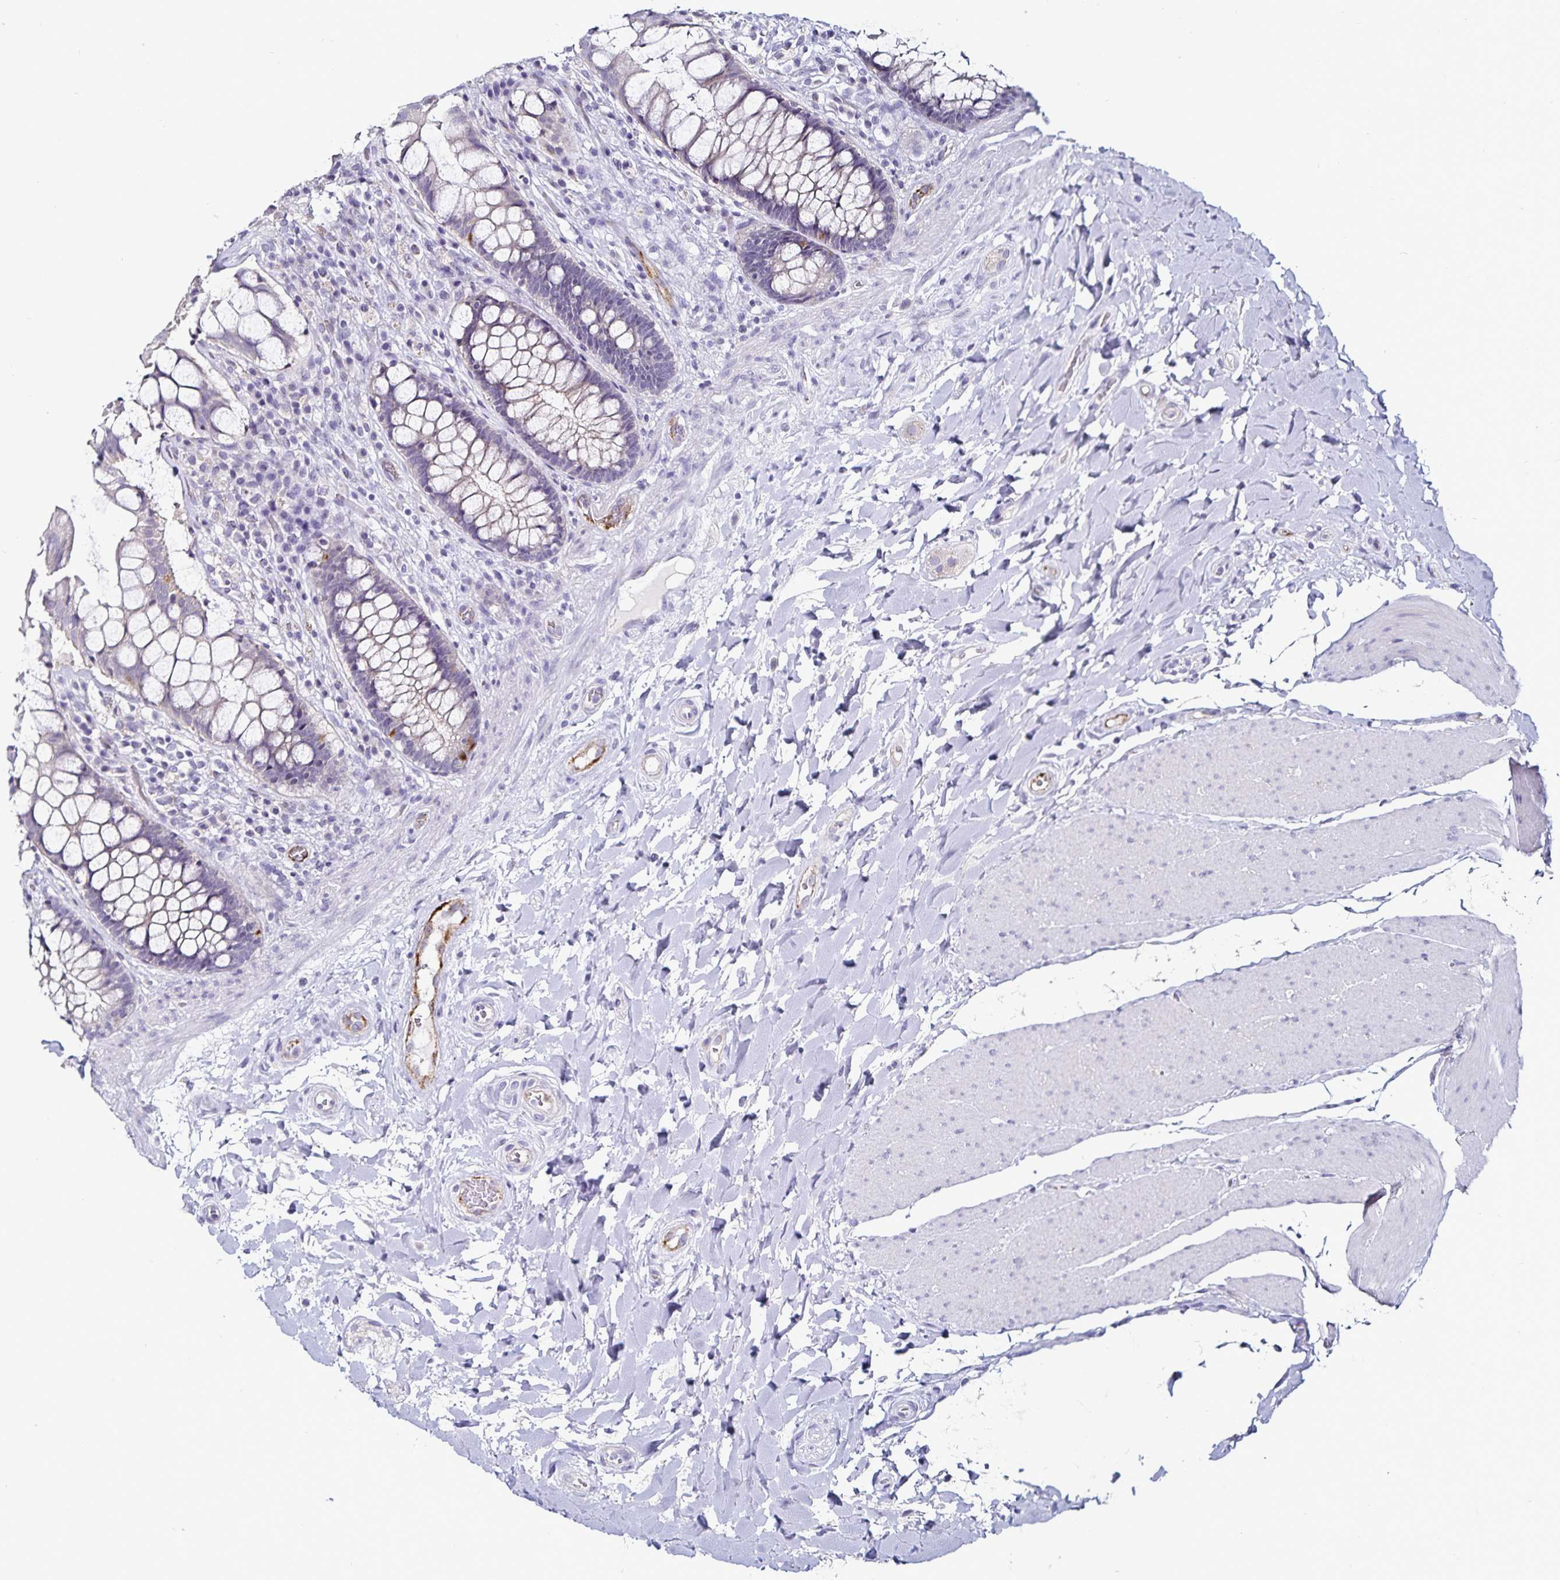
{"staining": {"intensity": "weak", "quantity": "<25%", "location": "cytoplasmic/membranous"}, "tissue": "rectum", "cell_type": "Glandular cells", "image_type": "normal", "snomed": [{"axis": "morphology", "description": "Normal tissue, NOS"}, {"axis": "topography", "description": "Rectum"}], "caption": "This micrograph is of benign rectum stained with immunohistochemistry to label a protein in brown with the nuclei are counter-stained blue. There is no positivity in glandular cells. The staining was performed using DAB (3,3'-diaminobenzidine) to visualize the protein expression in brown, while the nuclei were stained in blue with hematoxylin (Magnification: 20x).", "gene": "TSPAN7", "patient": {"sex": "female", "age": 58}}